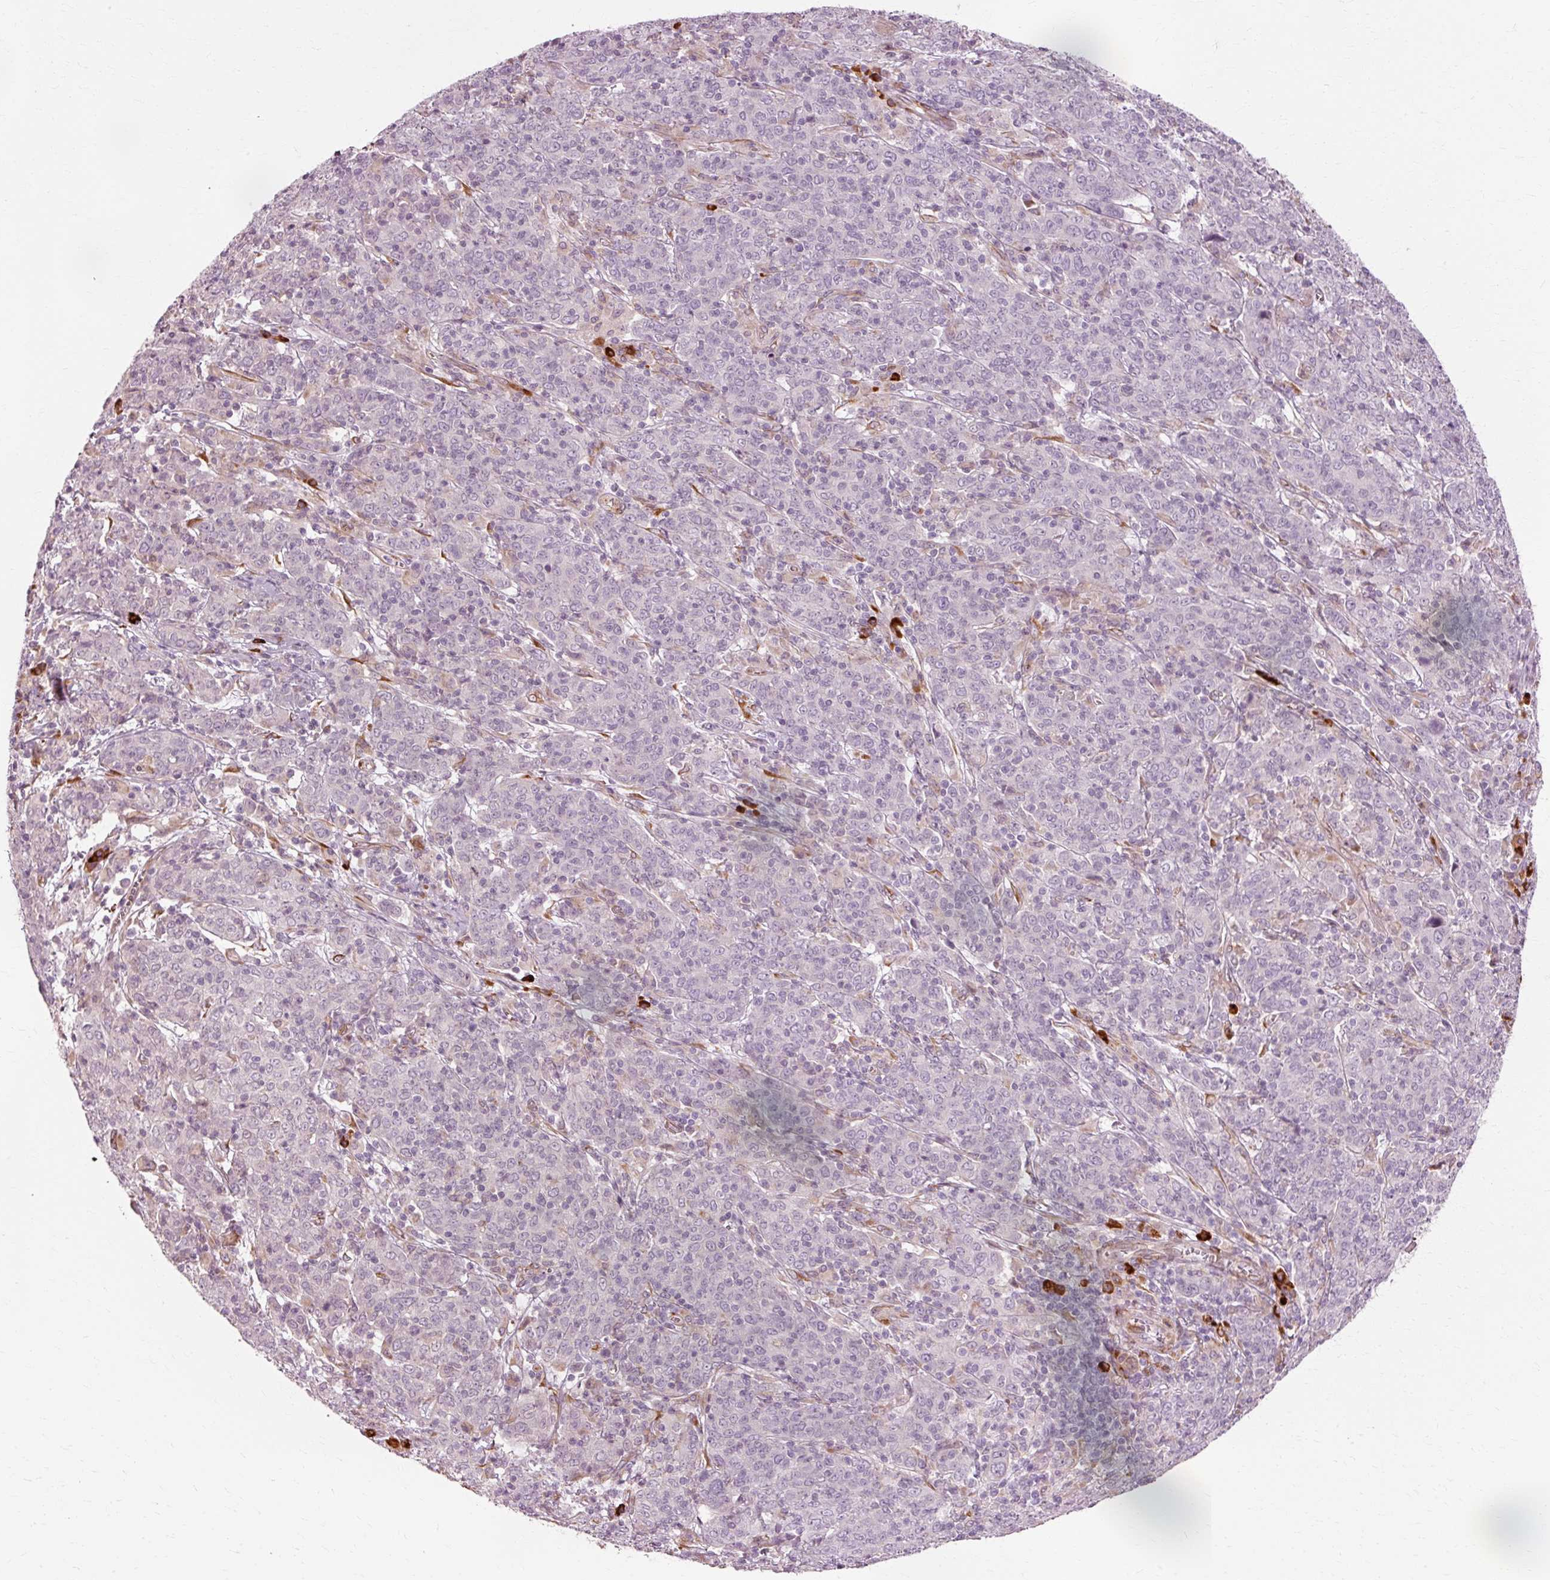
{"staining": {"intensity": "negative", "quantity": "none", "location": "none"}, "tissue": "cervical cancer", "cell_type": "Tumor cells", "image_type": "cancer", "snomed": [{"axis": "morphology", "description": "Squamous cell carcinoma, NOS"}, {"axis": "topography", "description": "Cervix"}], "caption": "A micrograph of cervical cancer stained for a protein displays no brown staining in tumor cells. The staining was performed using DAB to visualize the protein expression in brown, while the nuclei were stained in blue with hematoxylin (Magnification: 20x).", "gene": "RGPD5", "patient": {"sex": "female", "age": 67}}